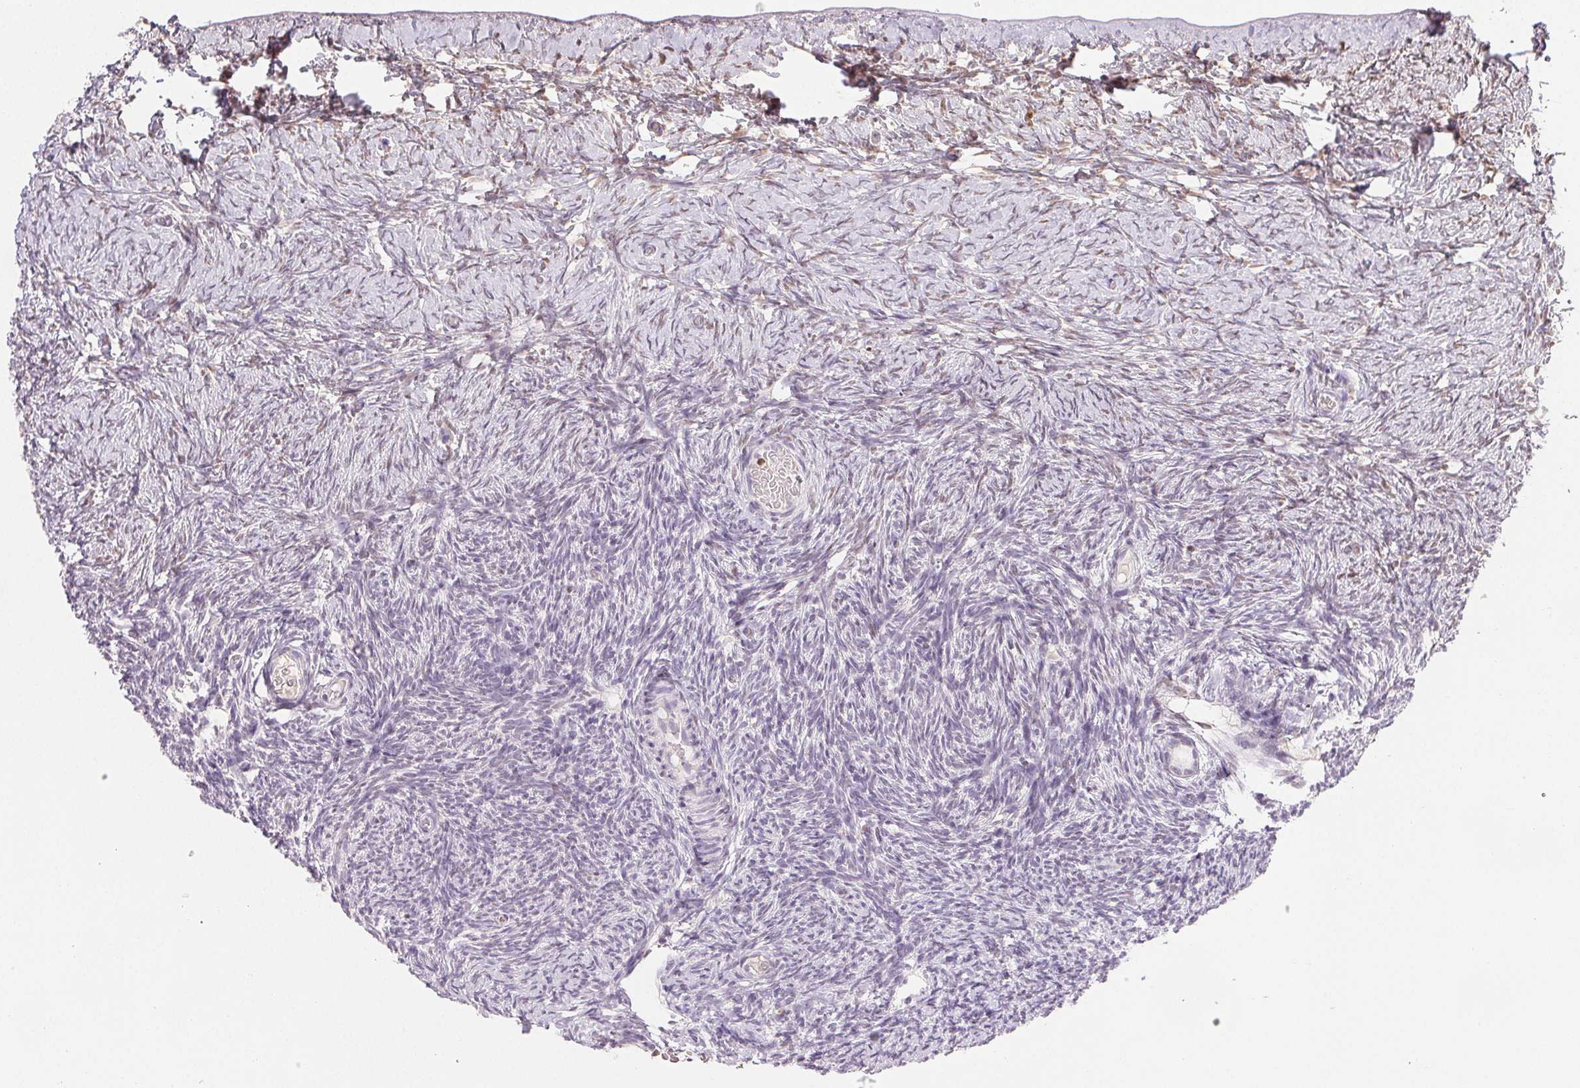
{"staining": {"intensity": "negative", "quantity": "none", "location": "none"}, "tissue": "ovary", "cell_type": "Follicle cells", "image_type": "normal", "snomed": [{"axis": "morphology", "description": "Normal tissue, NOS"}, {"axis": "topography", "description": "Ovary"}], "caption": "Follicle cells are negative for protein expression in benign human ovary.", "gene": "RUNX2", "patient": {"sex": "female", "age": 39}}